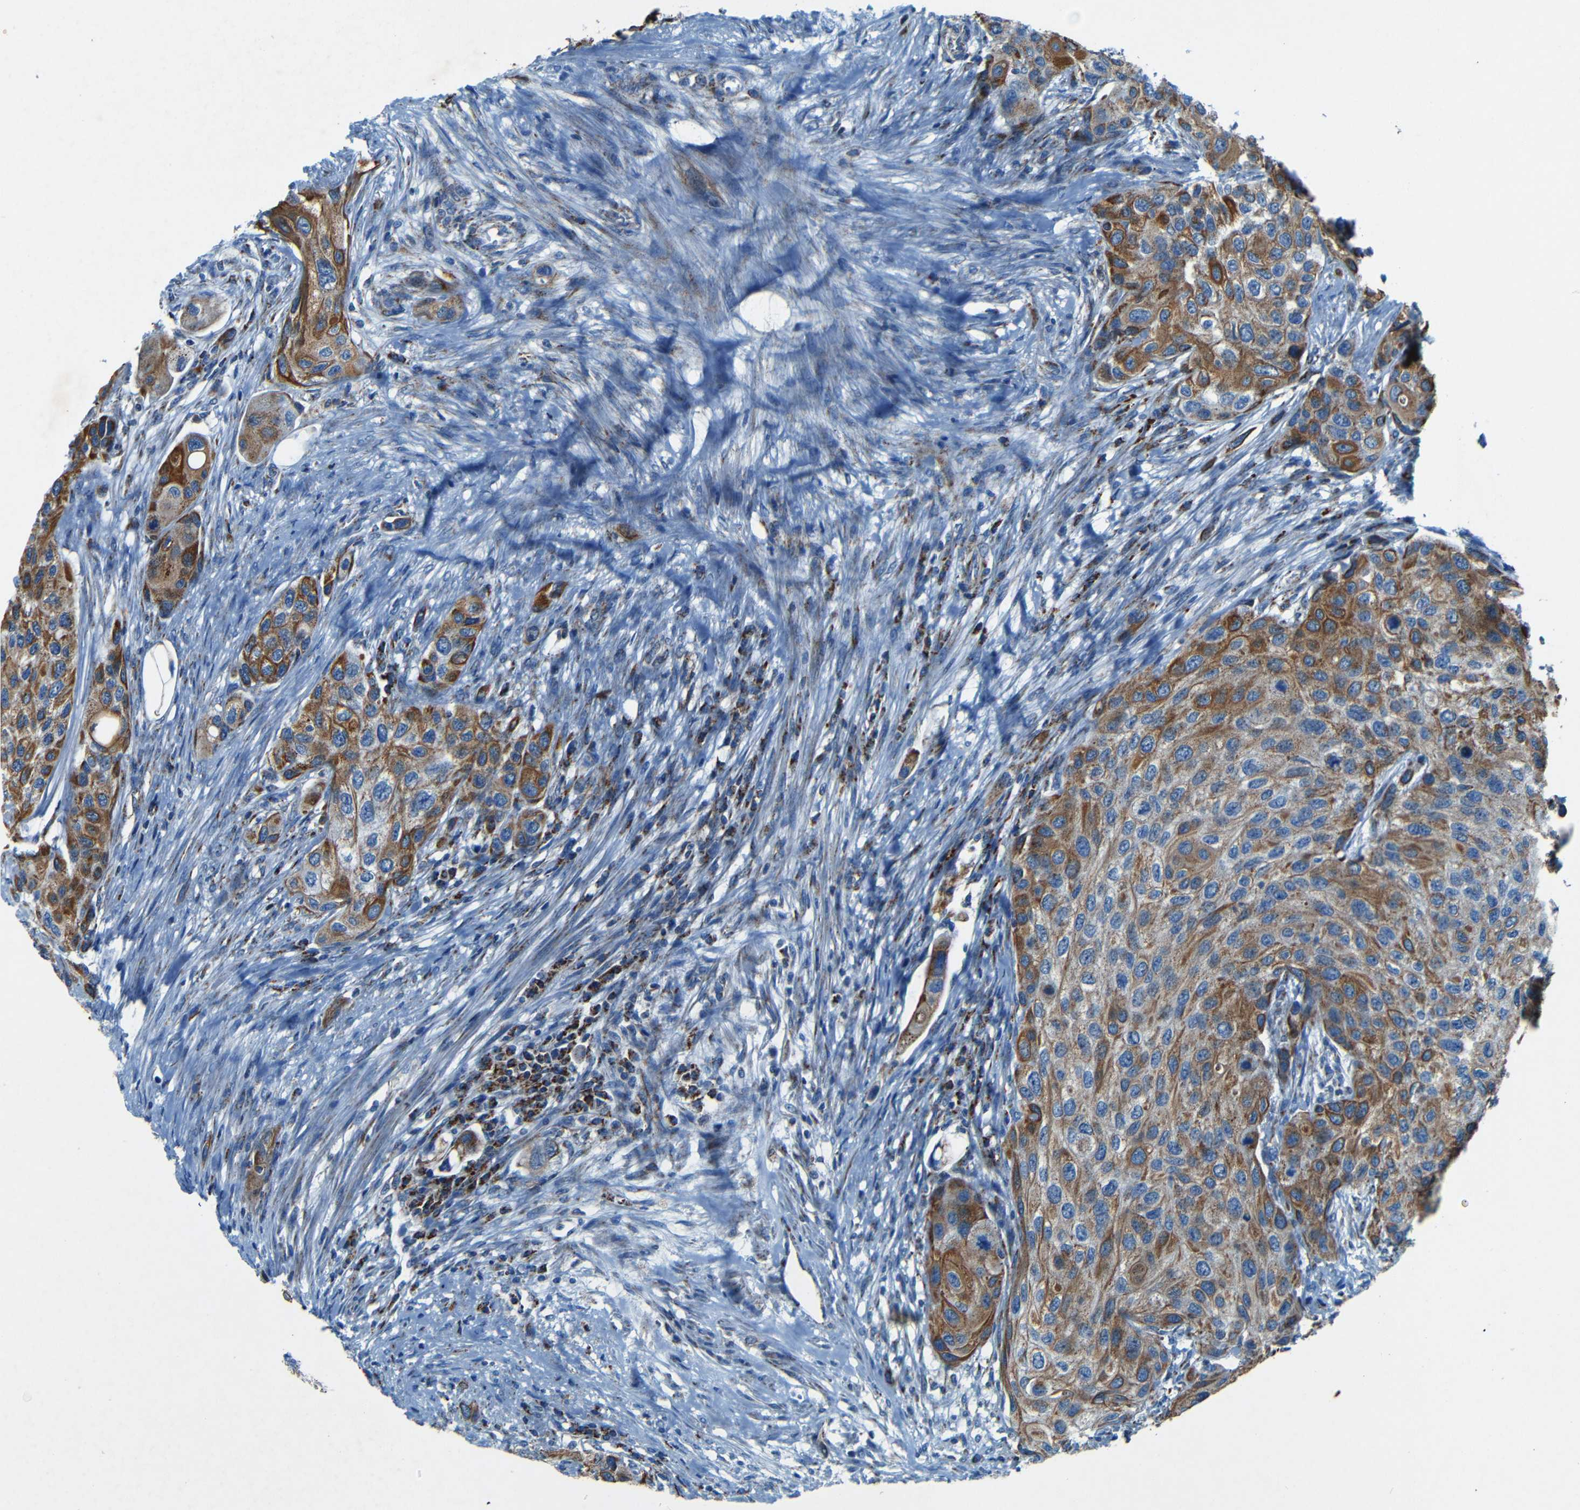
{"staining": {"intensity": "moderate", "quantity": ">75%", "location": "cytoplasmic/membranous"}, "tissue": "urothelial cancer", "cell_type": "Tumor cells", "image_type": "cancer", "snomed": [{"axis": "morphology", "description": "Urothelial carcinoma, High grade"}, {"axis": "topography", "description": "Urinary bladder"}], "caption": "High-magnification brightfield microscopy of urothelial cancer stained with DAB (3,3'-diaminobenzidine) (brown) and counterstained with hematoxylin (blue). tumor cells exhibit moderate cytoplasmic/membranous positivity is identified in about>75% of cells.", "gene": "WSCD2", "patient": {"sex": "female", "age": 56}}